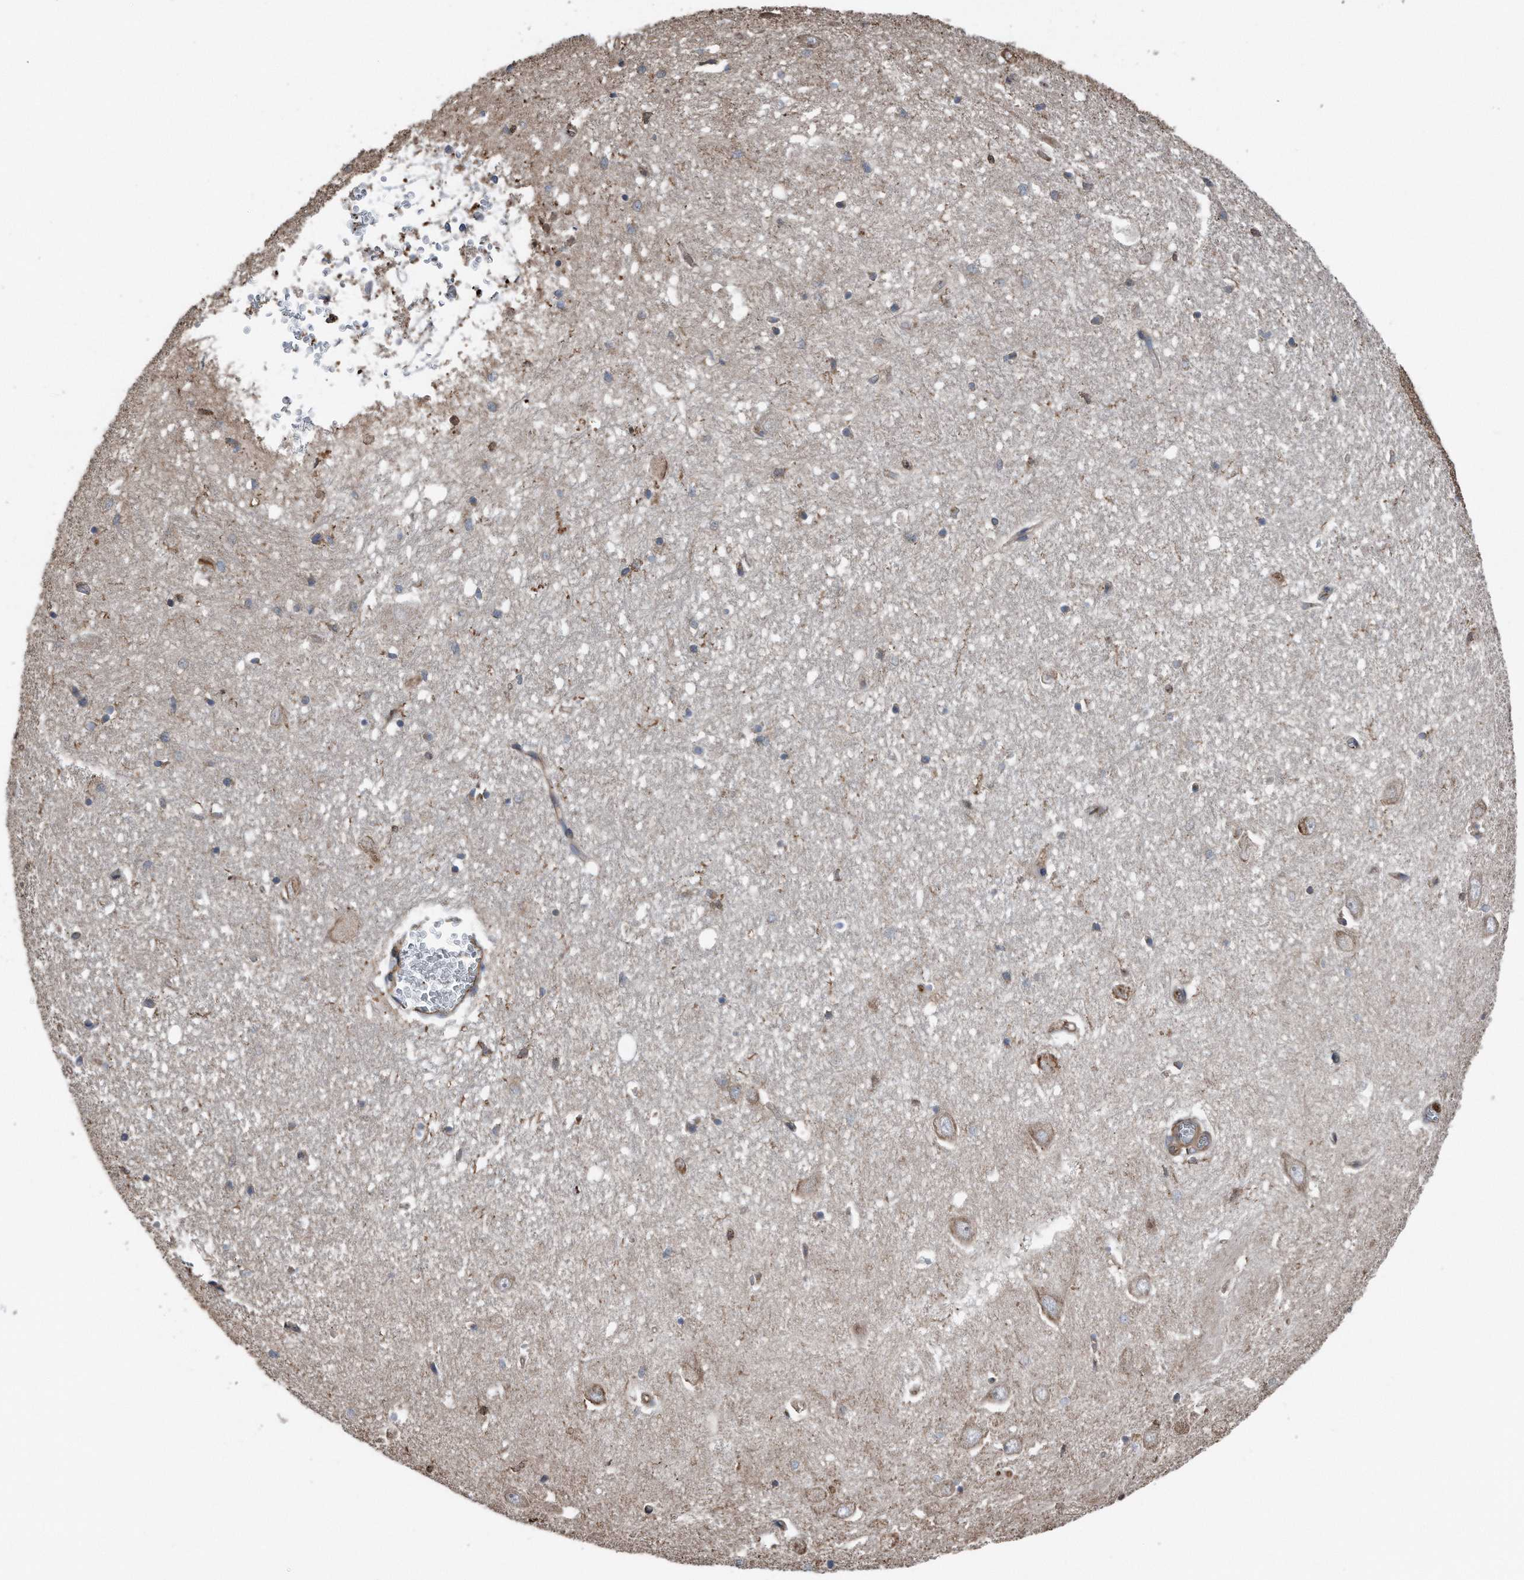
{"staining": {"intensity": "weak", "quantity": ">75%", "location": "cytoplasmic/membranous"}, "tissue": "hippocampus", "cell_type": "Glial cells", "image_type": "normal", "snomed": [{"axis": "morphology", "description": "Normal tissue, NOS"}, {"axis": "topography", "description": "Hippocampus"}], "caption": "A micrograph of hippocampus stained for a protein reveals weak cytoplasmic/membranous brown staining in glial cells. Nuclei are stained in blue.", "gene": "RSPO3", "patient": {"sex": "female", "age": 64}}